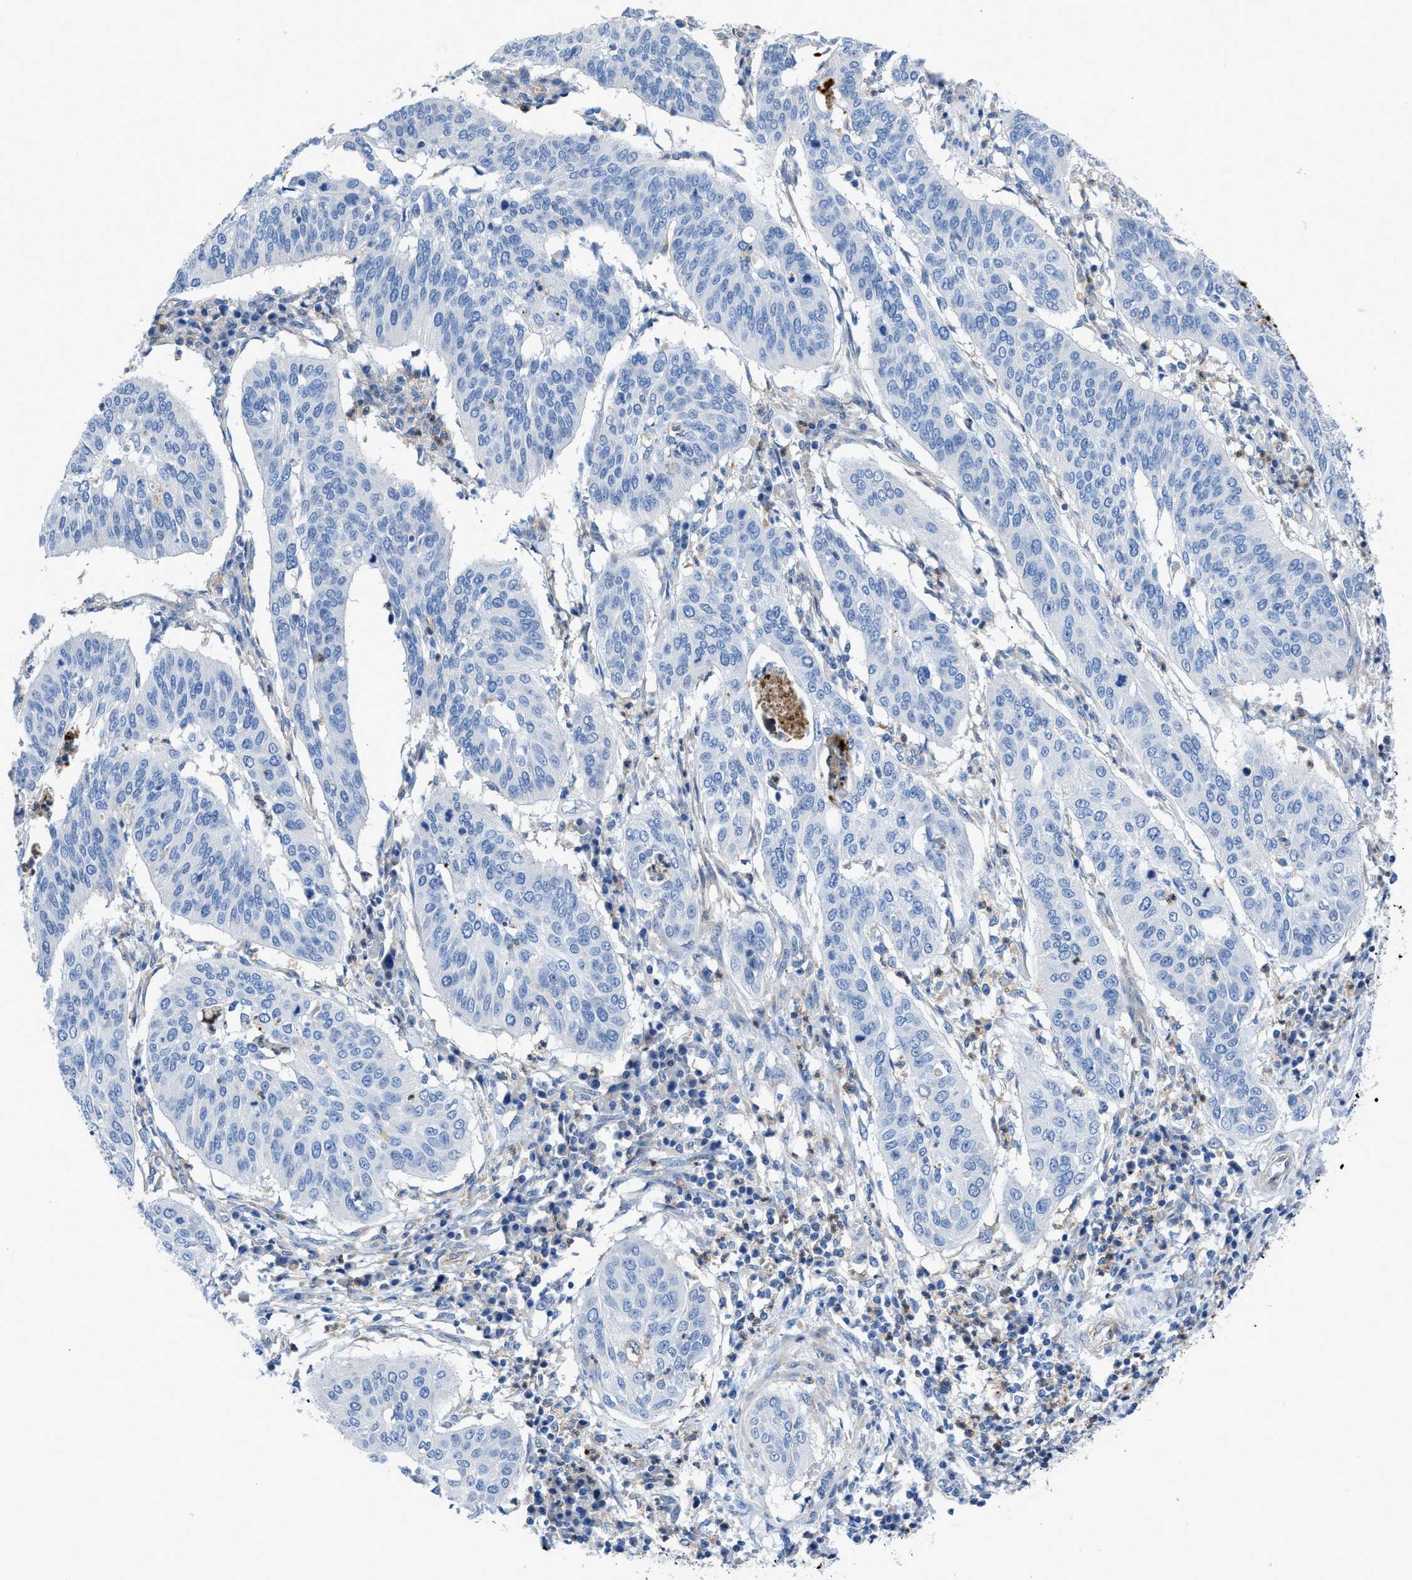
{"staining": {"intensity": "negative", "quantity": "none", "location": "none"}, "tissue": "cervical cancer", "cell_type": "Tumor cells", "image_type": "cancer", "snomed": [{"axis": "morphology", "description": "Normal tissue, NOS"}, {"axis": "morphology", "description": "Squamous cell carcinoma, NOS"}, {"axis": "topography", "description": "Cervix"}], "caption": "This is a histopathology image of immunohistochemistry staining of squamous cell carcinoma (cervical), which shows no expression in tumor cells.", "gene": "ITPR1", "patient": {"sex": "female", "age": 39}}